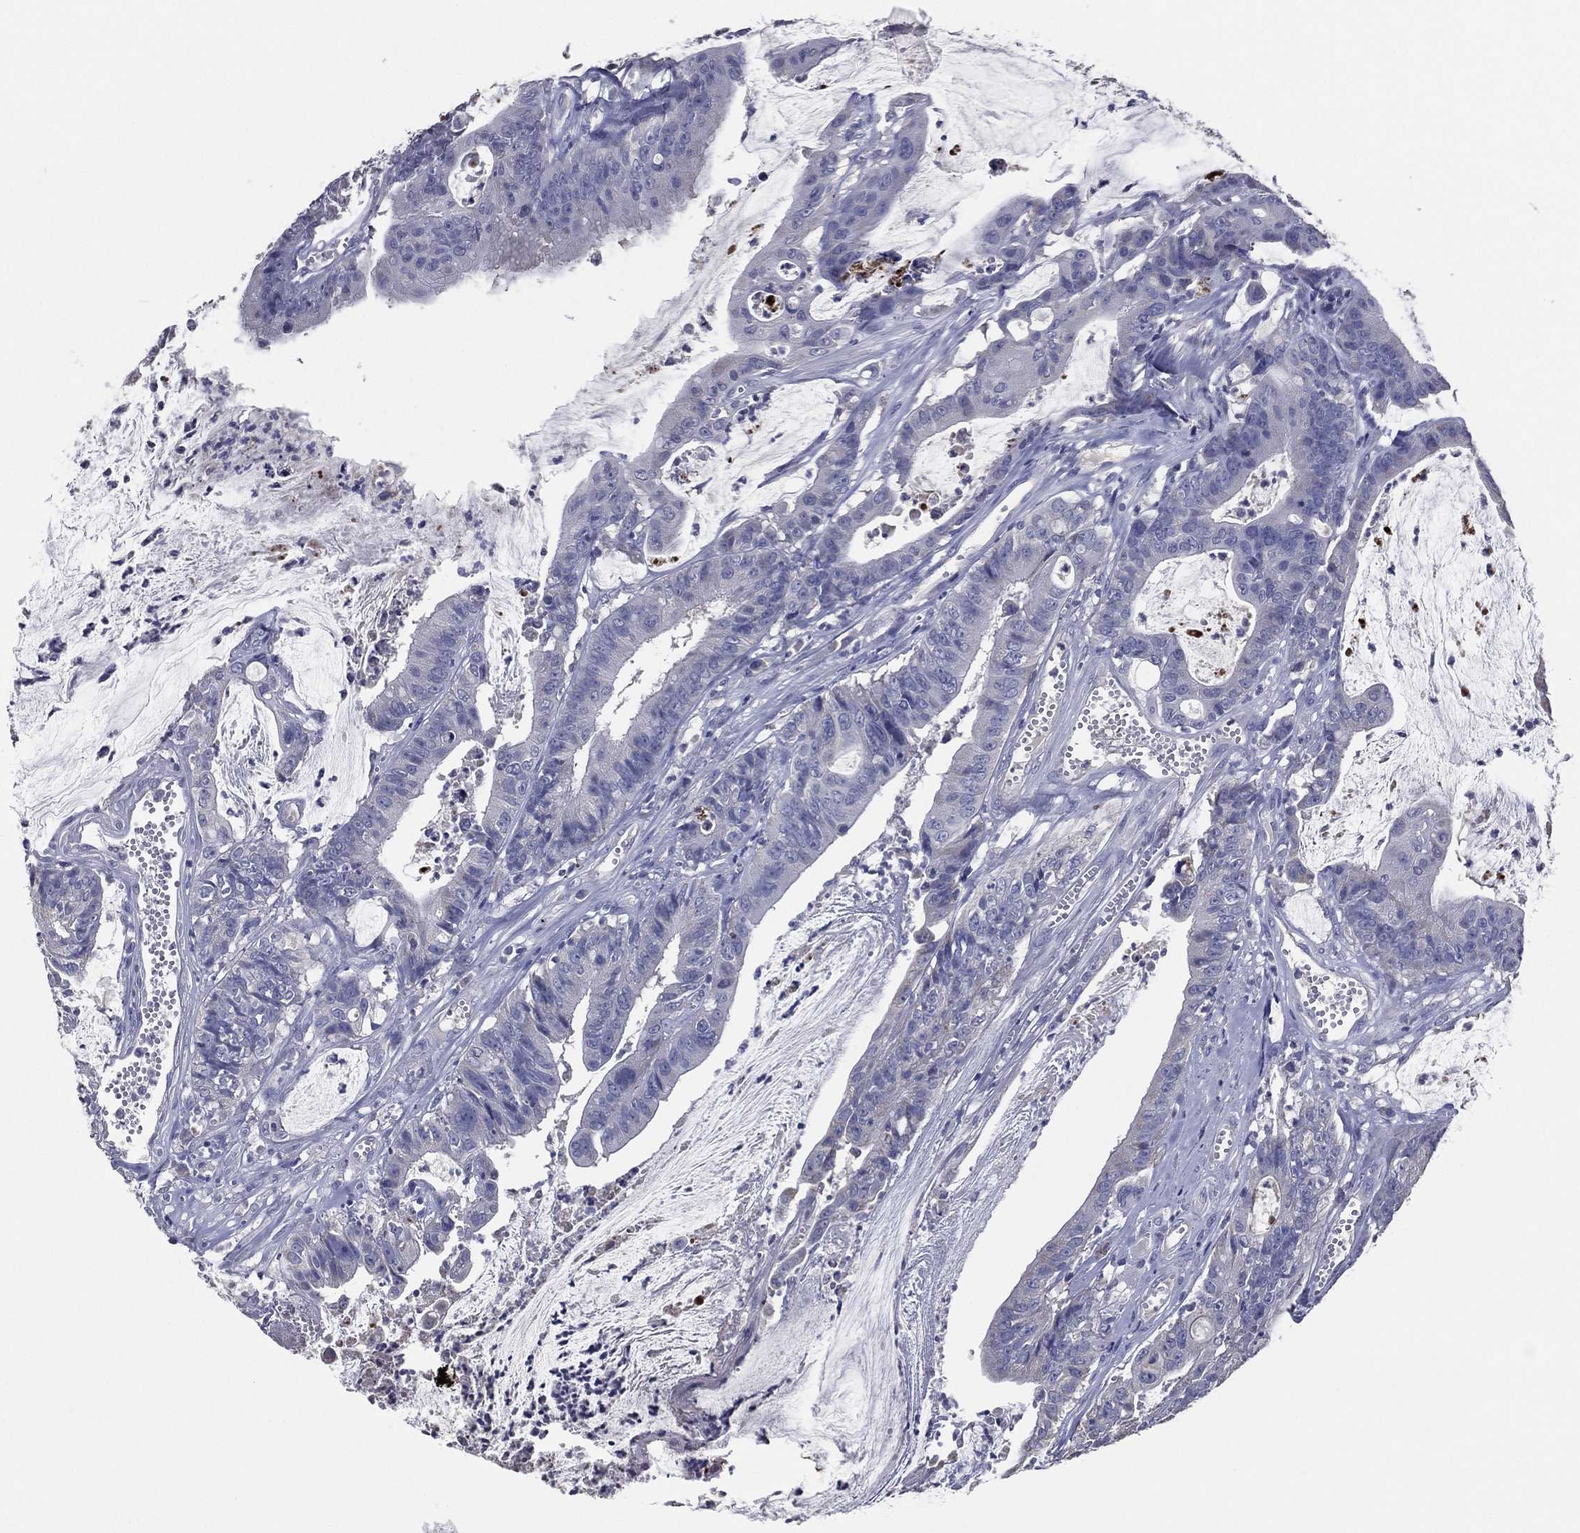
{"staining": {"intensity": "negative", "quantity": "none", "location": "none"}, "tissue": "colorectal cancer", "cell_type": "Tumor cells", "image_type": "cancer", "snomed": [{"axis": "morphology", "description": "Adenocarcinoma, NOS"}, {"axis": "topography", "description": "Colon"}], "caption": "This image is of adenocarcinoma (colorectal) stained with IHC to label a protein in brown with the nuclei are counter-stained blue. There is no staining in tumor cells.", "gene": "TFAP2A", "patient": {"sex": "female", "age": 69}}